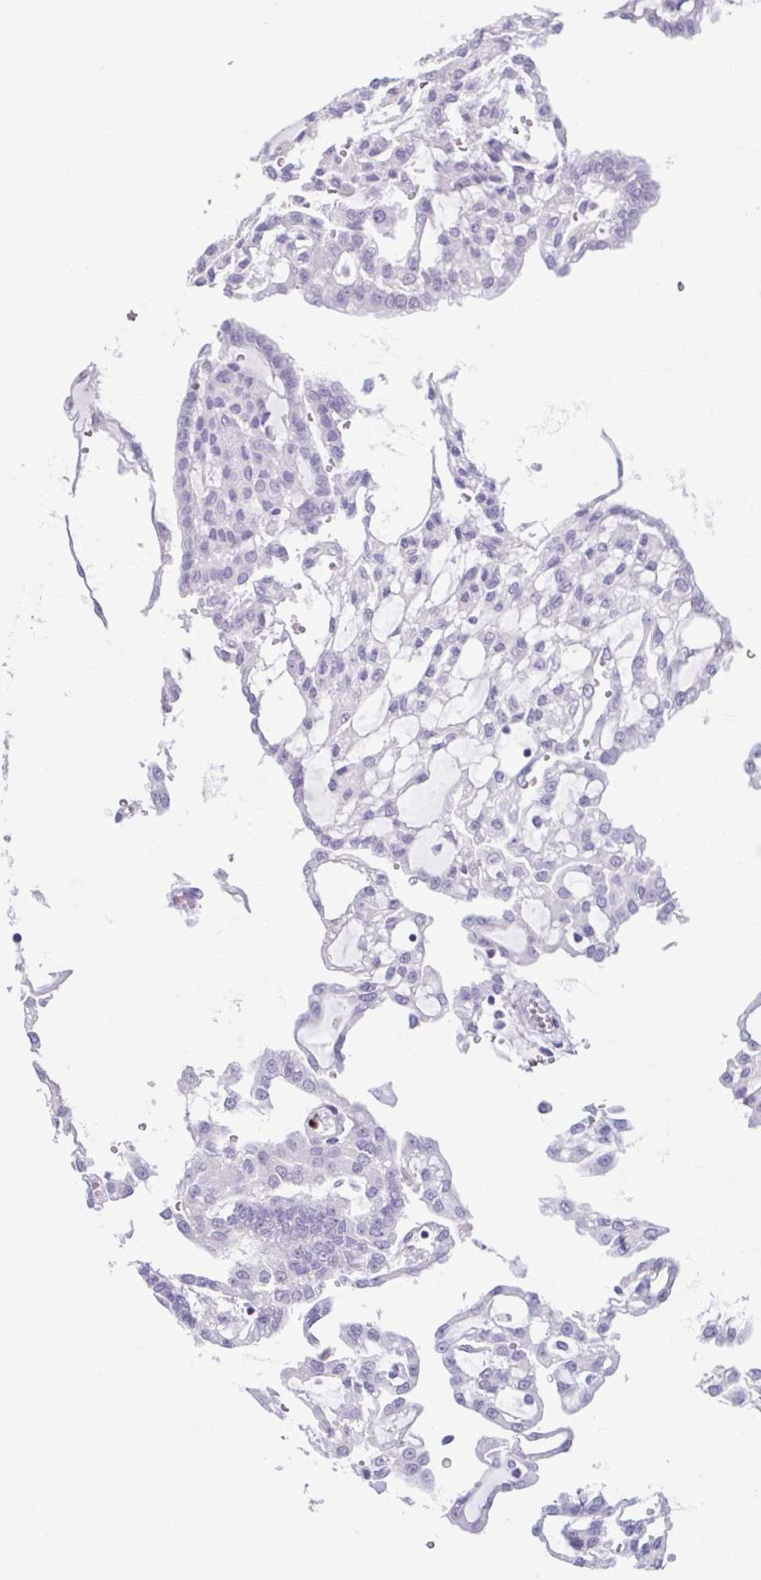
{"staining": {"intensity": "negative", "quantity": "none", "location": "none"}, "tissue": "renal cancer", "cell_type": "Tumor cells", "image_type": "cancer", "snomed": [{"axis": "morphology", "description": "Adenocarcinoma, NOS"}, {"axis": "topography", "description": "Kidney"}], "caption": "An image of human renal cancer (adenocarcinoma) is negative for staining in tumor cells. Brightfield microscopy of immunohistochemistry (IHC) stained with DAB (brown) and hematoxylin (blue), captured at high magnification.", "gene": "CEP120", "patient": {"sex": "male", "age": 63}}